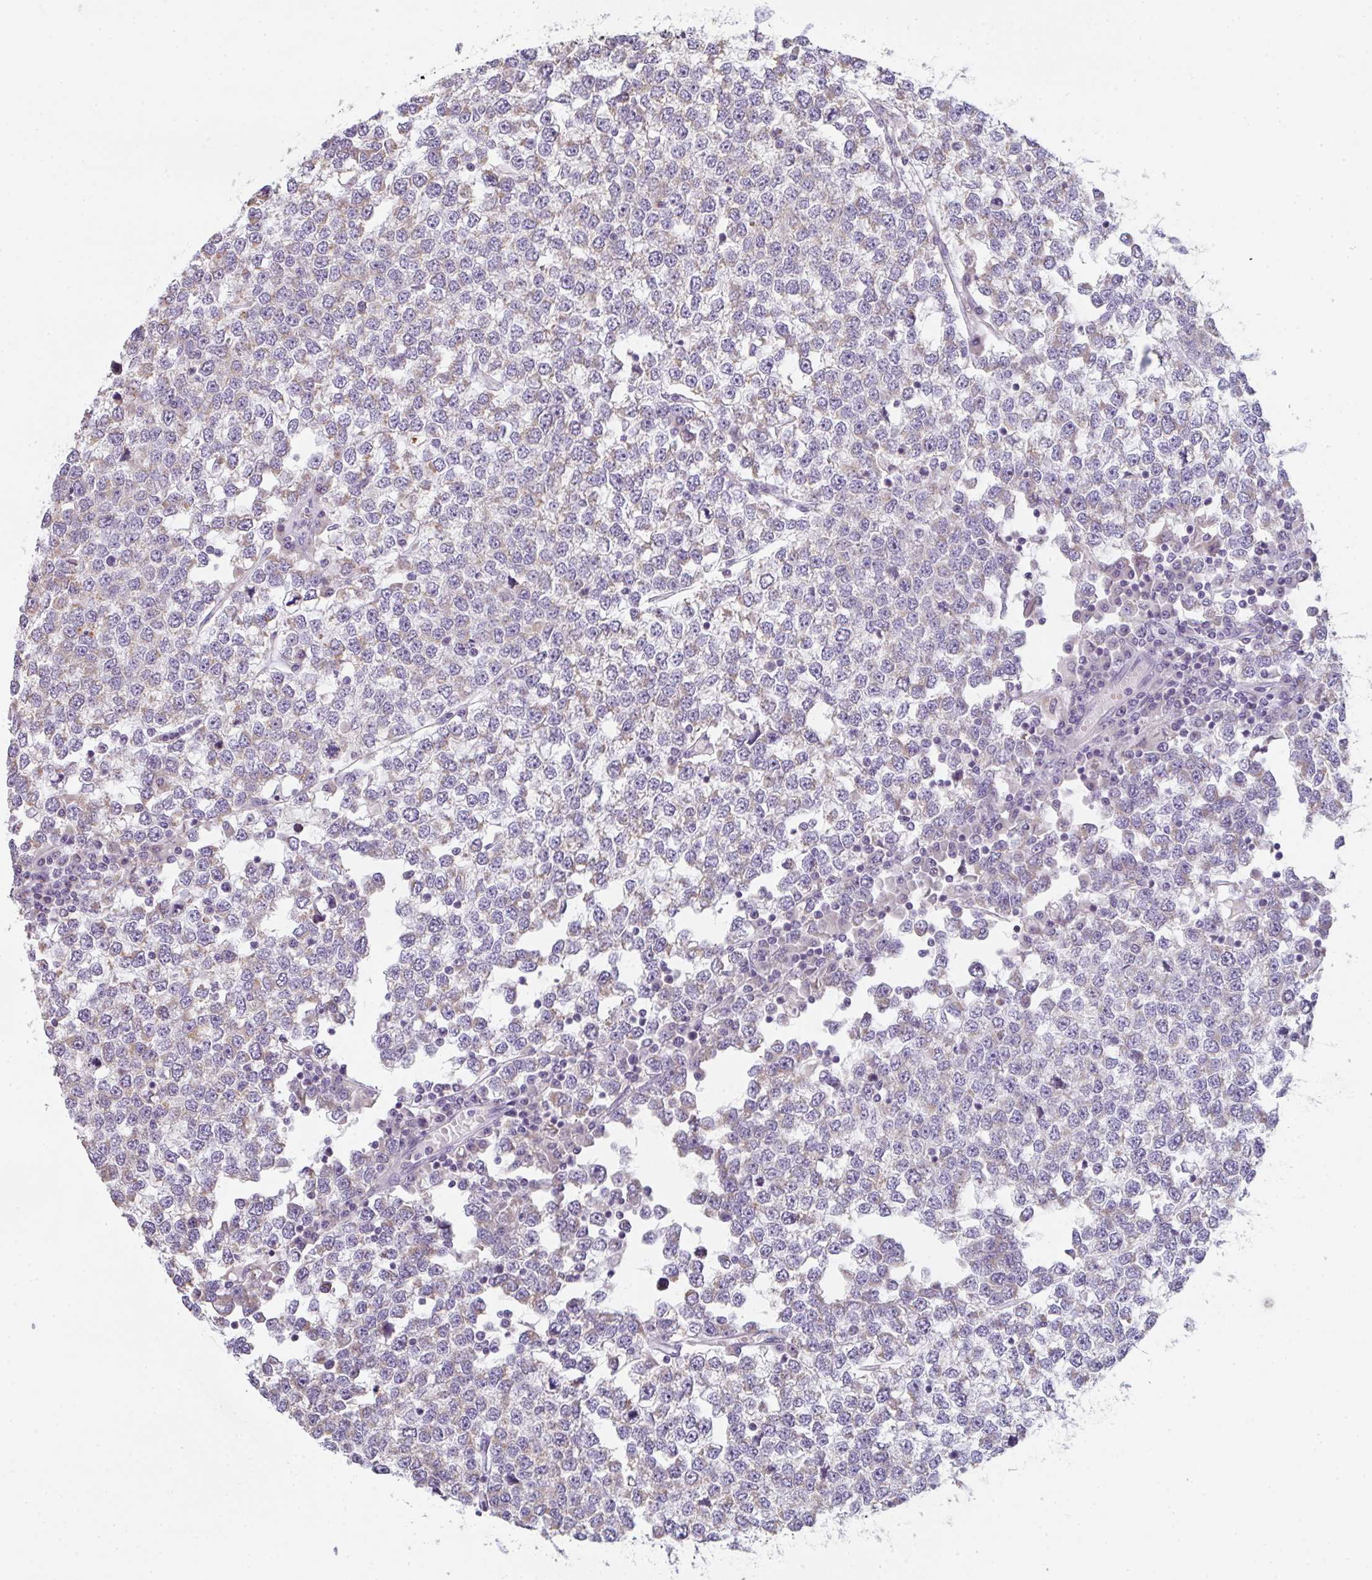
{"staining": {"intensity": "weak", "quantity": "25%-75%", "location": "cytoplasmic/membranous"}, "tissue": "testis cancer", "cell_type": "Tumor cells", "image_type": "cancer", "snomed": [{"axis": "morphology", "description": "Seminoma, NOS"}, {"axis": "topography", "description": "Testis"}], "caption": "Approximately 25%-75% of tumor cells in seminoma (testis) display weak cytoplasmic/membranous protein positivity as visualized by brown immunohistochemical staining.", "gene": "CACNA1S", "patient": {"sex": "male", "age": 65}}